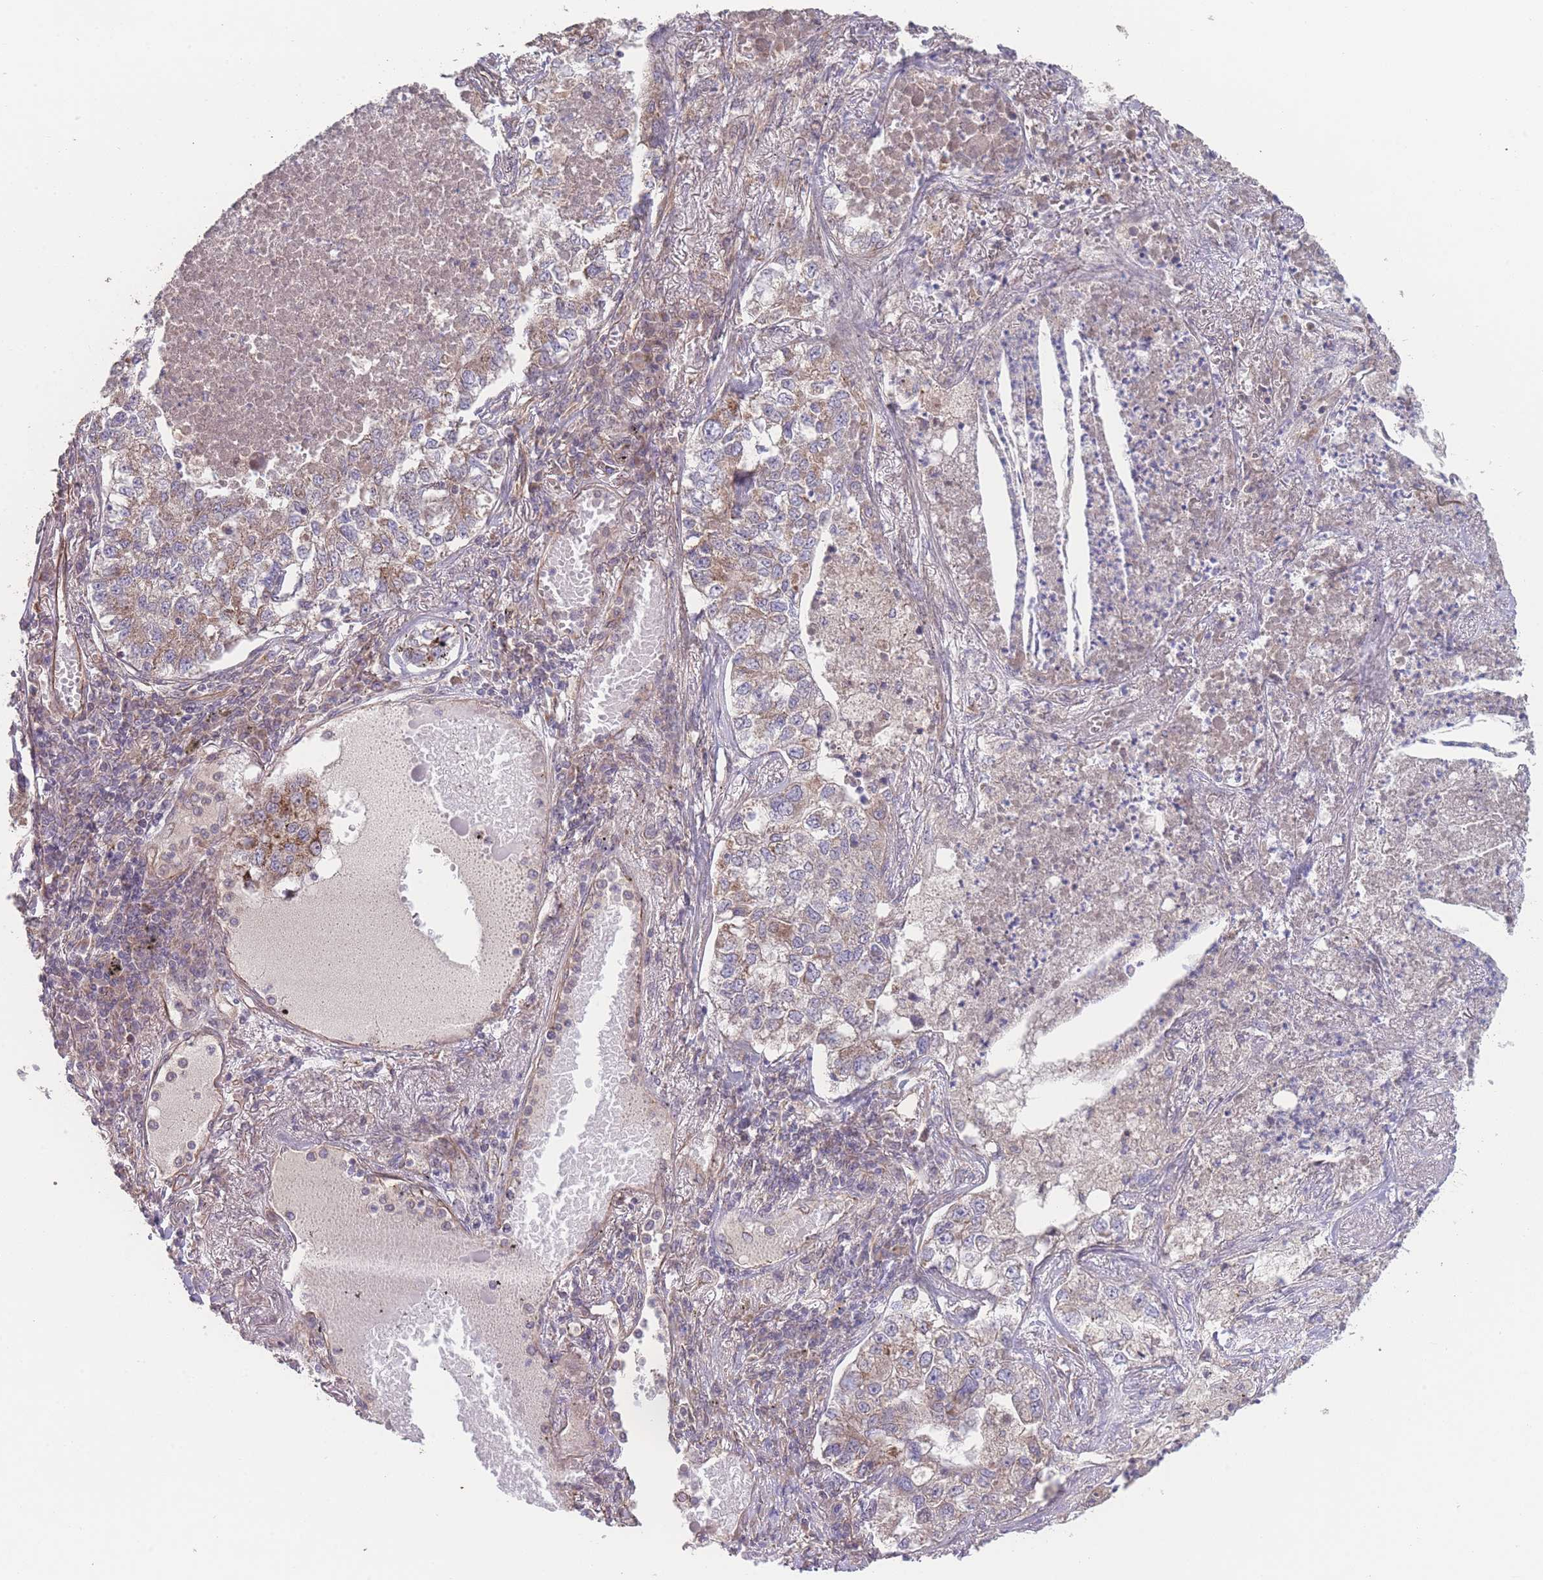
{"staining": {"intensity": "weak", "quantity": "25%-75%", "location": "cytoplasmic/membranous"}, "tissue": "lung cancer", "cell_type": "Tumor cells", "image_type": "cancer", "snomed": [{"axis": "morphology", "description": "Adenocarcinoma, NOS"}, {"axis": "topography", "description": "Lung"}], "caption": "A histopathology image showing weak cytoplasmic/membranous staining in about 25%-75% of tumor cells in lung adenocarcinoma, as visualized by brown immunohistochemical staining.", "gene": "PXMP4", "patient": {"sex": "male", "age": 49}}